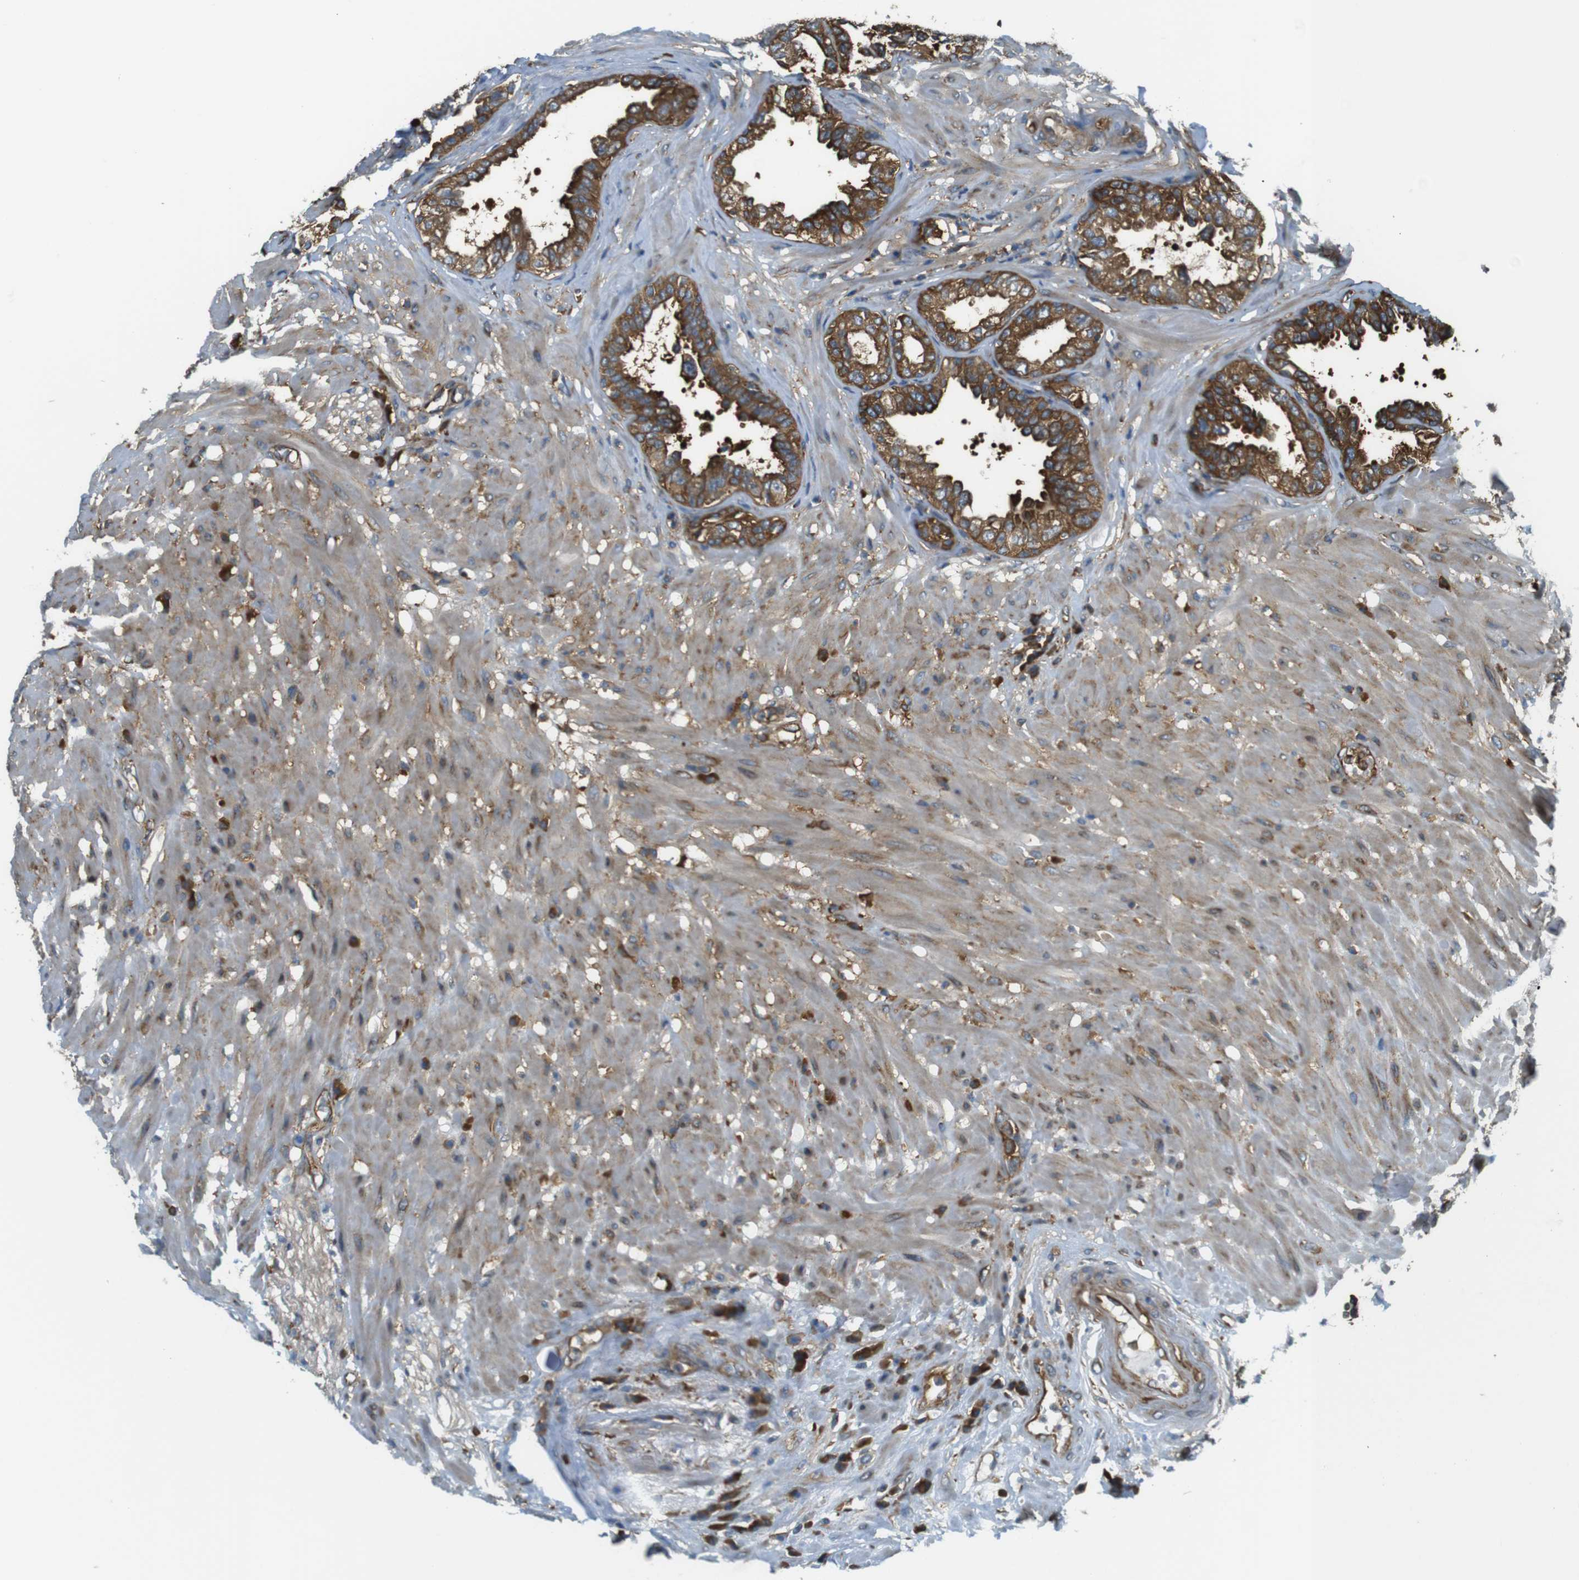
{"staining": {"intensity": "strong", "quantity": ">75%", "location": "cytoplasmic/membranous"}, "tissue": "seminal vesicle", "cell_type": "Glandular cells", "image_type": "normal", "snomed": [{"axis": "morphology", "description": "Normal tissue, NOS"}, {"axis": "topography", "description": "Seminal veicle"}], "caption": "Immunohistochemical staining of normal human seminal vesicle shows high levels of strong cytoplasmic/membranous positivity in approximately >75% of glandular cells. Using DAB (3,3'-diaminobenzidine) (brown) and hematoxylin (blue) stains, captured at high magnification using brightfield microscopy.", "gene": "TSC1", "patient": {"sex": "male", "age": 61}}